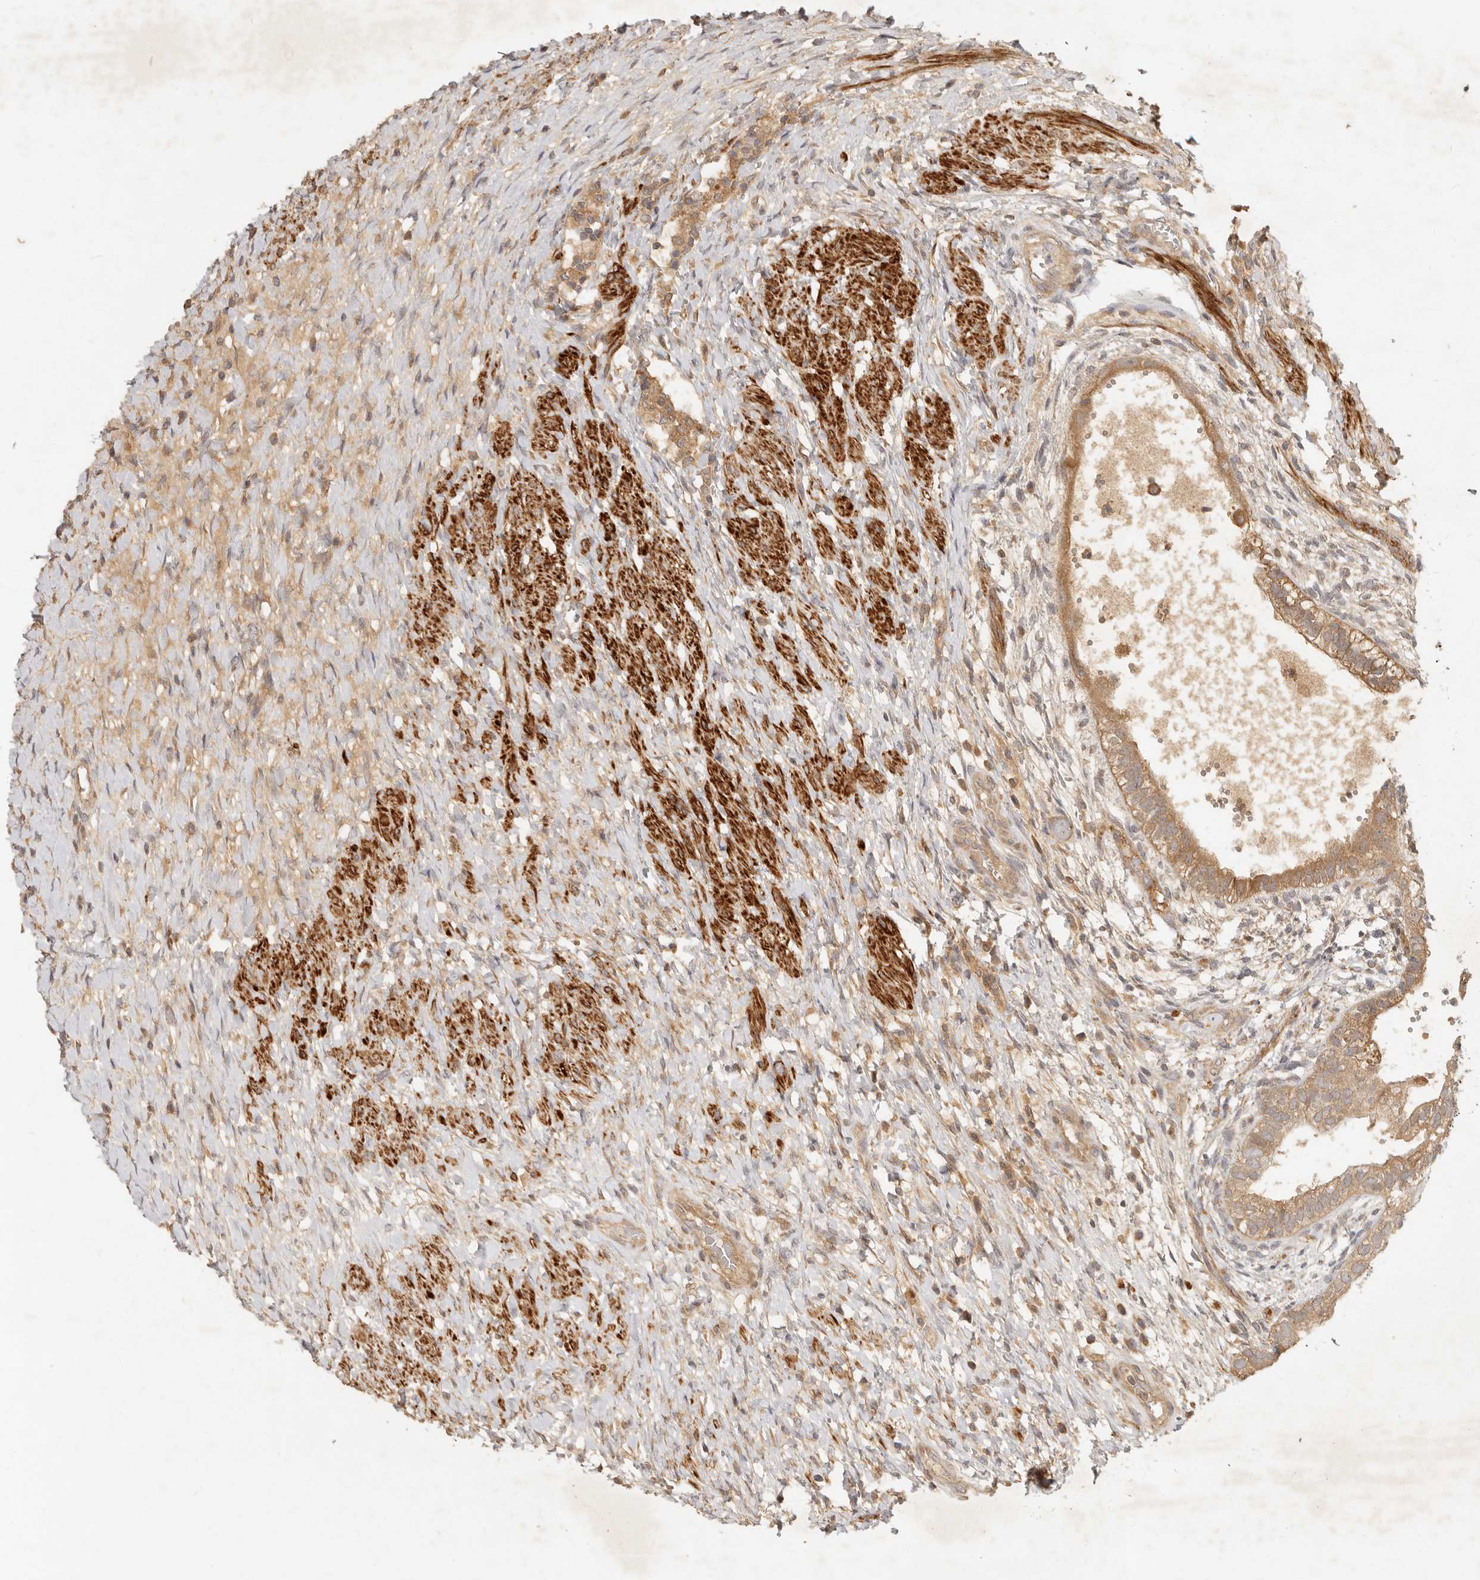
{"staining": {"intensity": "moderate", "quantity": ">75%", "location": "cytoplasmic/membranous"}, "tissue": "testis cancer", "cell_type": "Tumor cells", "image_type": "cancer", "snomed": [{"axis": "morphology", "description": "Carcinoma, Embryonal, NOS"}, {"axis": "topography", "description": "Testis"}], "caption": "A medium amount of moderate cytoplasmic/membranous expression is present in approximately >75% of tumor cells in embryonal carcinoma (testis) tissue.", "gene": "VIPR1", "patient": {"sex": "male", "age": 26}}